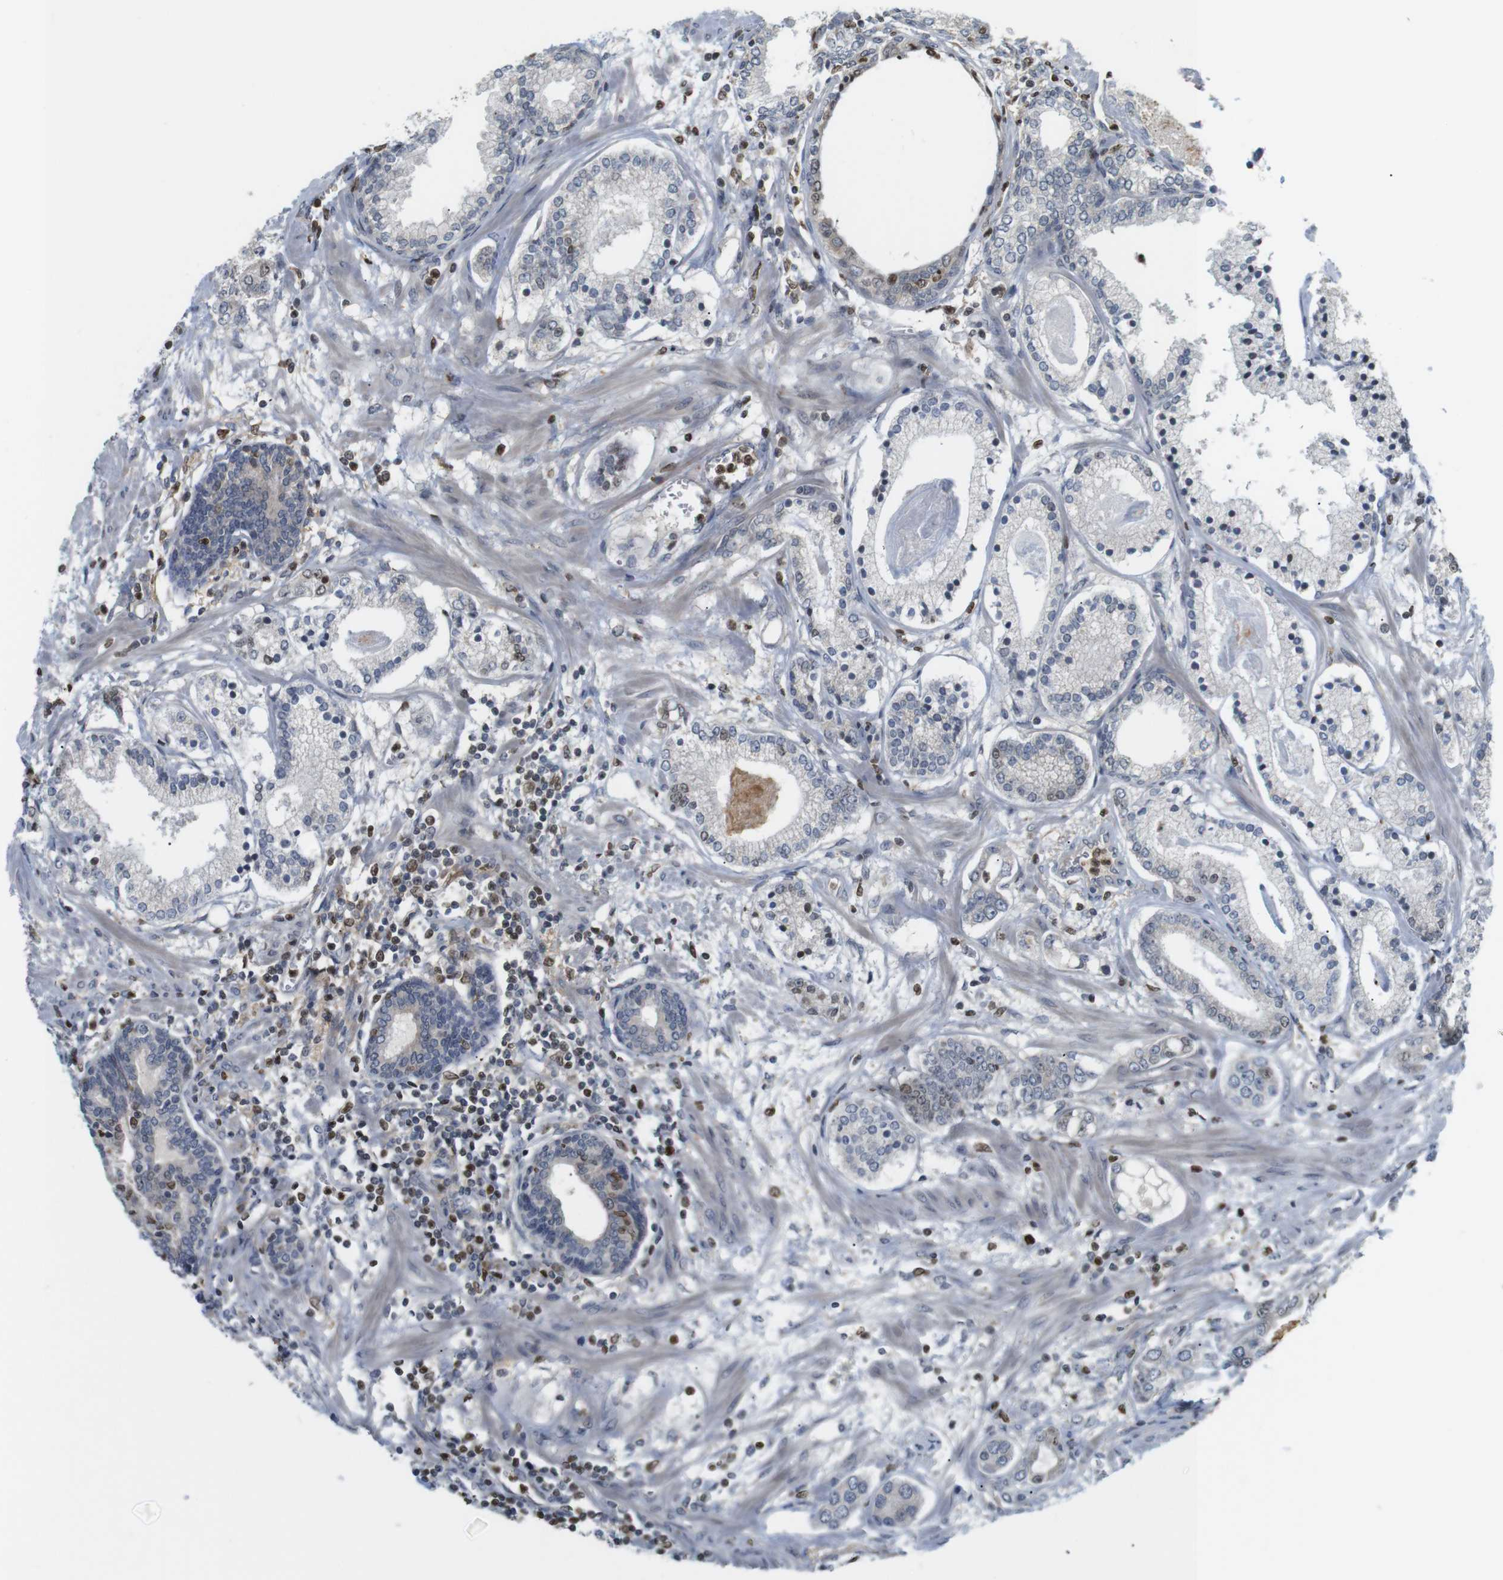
{"staining": {"intensity": "weak", "quantity": "<25%", "location": "cytoplasmic/membranous"}, "tissue": "prostate cancer", "cell_type": "Tumor cells", "image_type": "cancer", "snomed": [{"axis": "morphology", "description": "Adenocarcinoma, Low grade"}, {"axis": "topography", "description": "Prostate"}], "caption": "Tumor cells are negative for brown protein staining in prostate adenocarcinoma (low-grade).", "gene": "MBD1", "patient": {"sex": "male", "age": 59}}